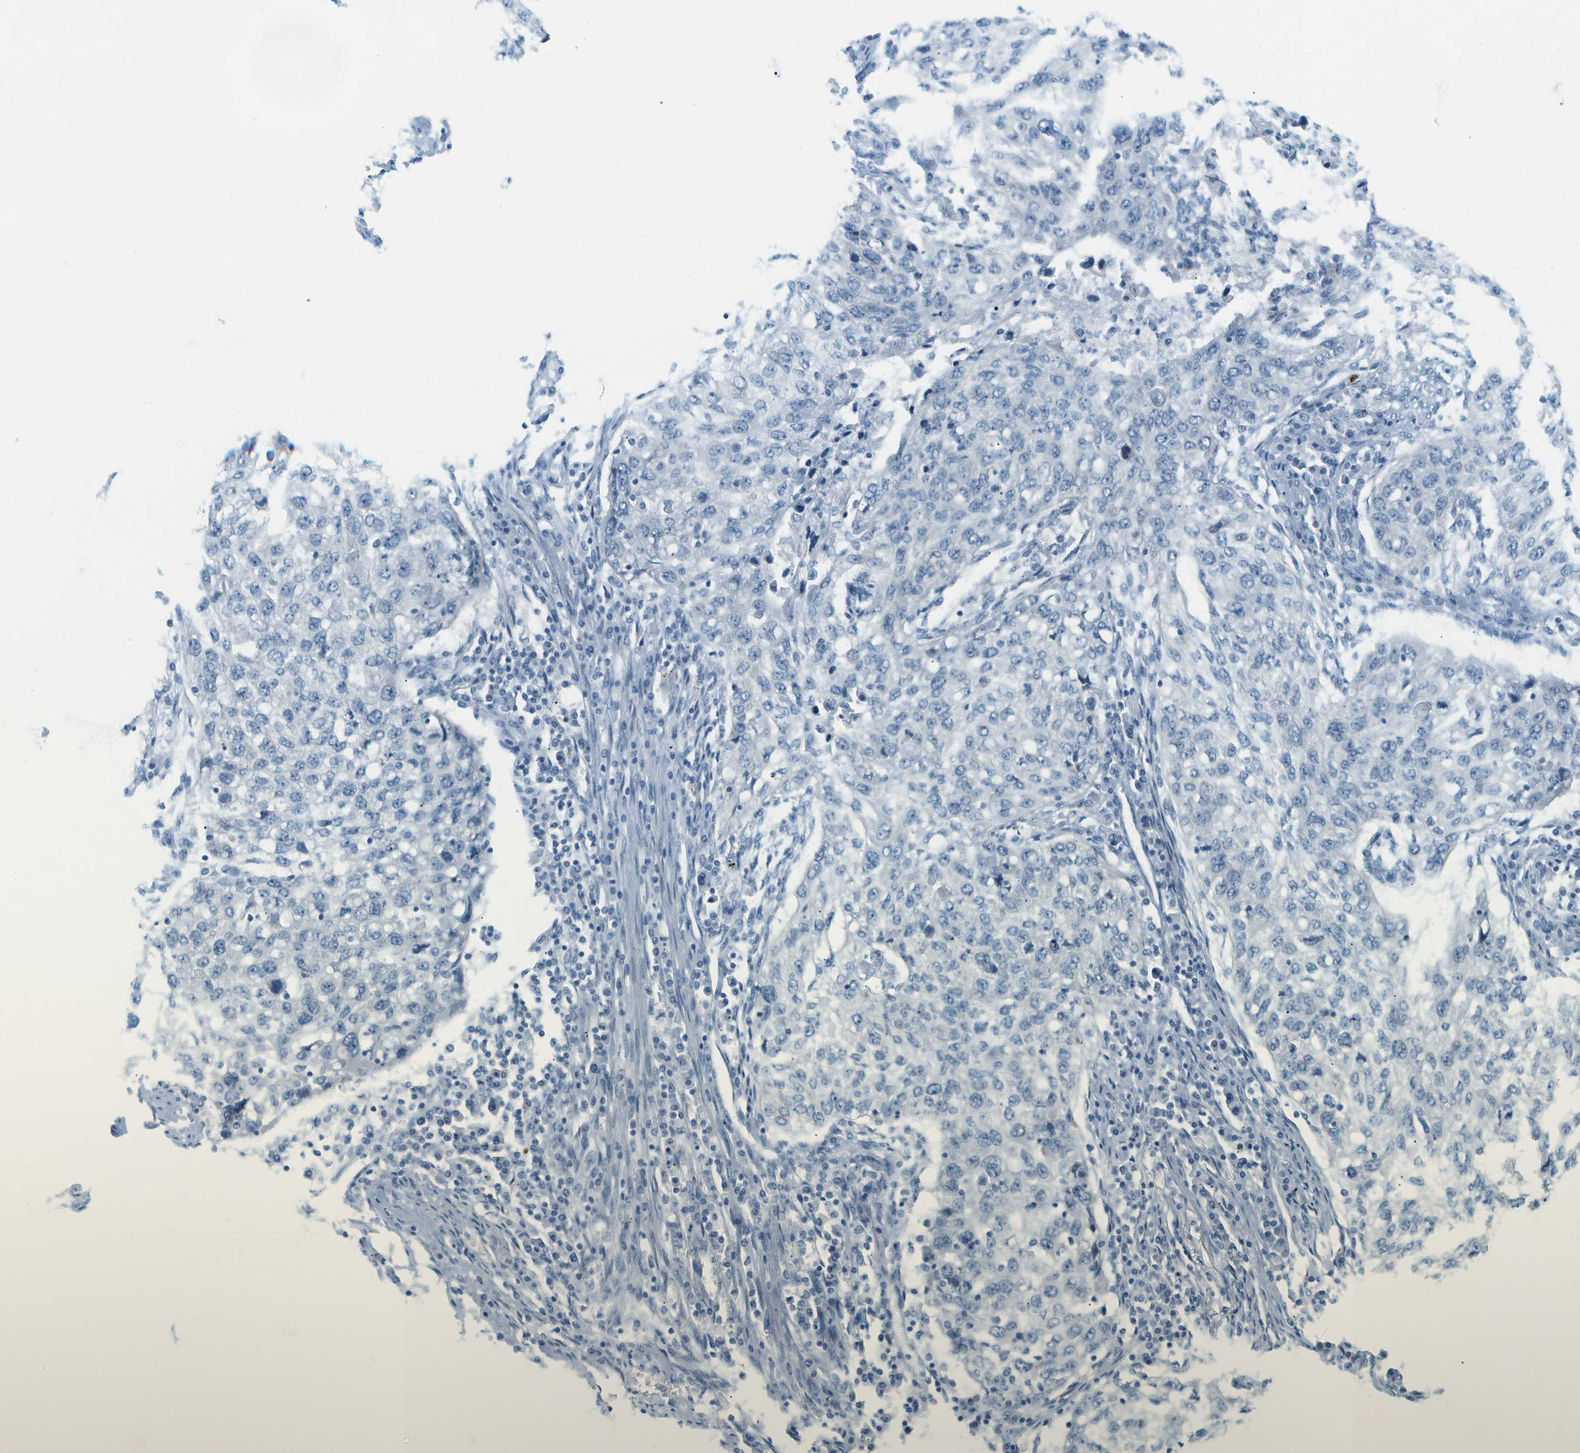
{"staining": {"intensity": "negative", "quantity": "none", "location": "none"}, "tissue": "lung cancer", "cell_type": "Tumor cells", "image_type": "cancer", "snomed": [{"axis": "morphology", "description": "Squamous cell carcinoma, NOS"}, {"axis": "topography", "description": "Lung"}], "caption": "Squamous cell carcinoma (lung) was stained to show a protein in brown. There is no significant positivity in tumor cells. Nuclei are stained in blue.", "gene": "SMYD5", "patient": {"sex": "female", "age": 63}}